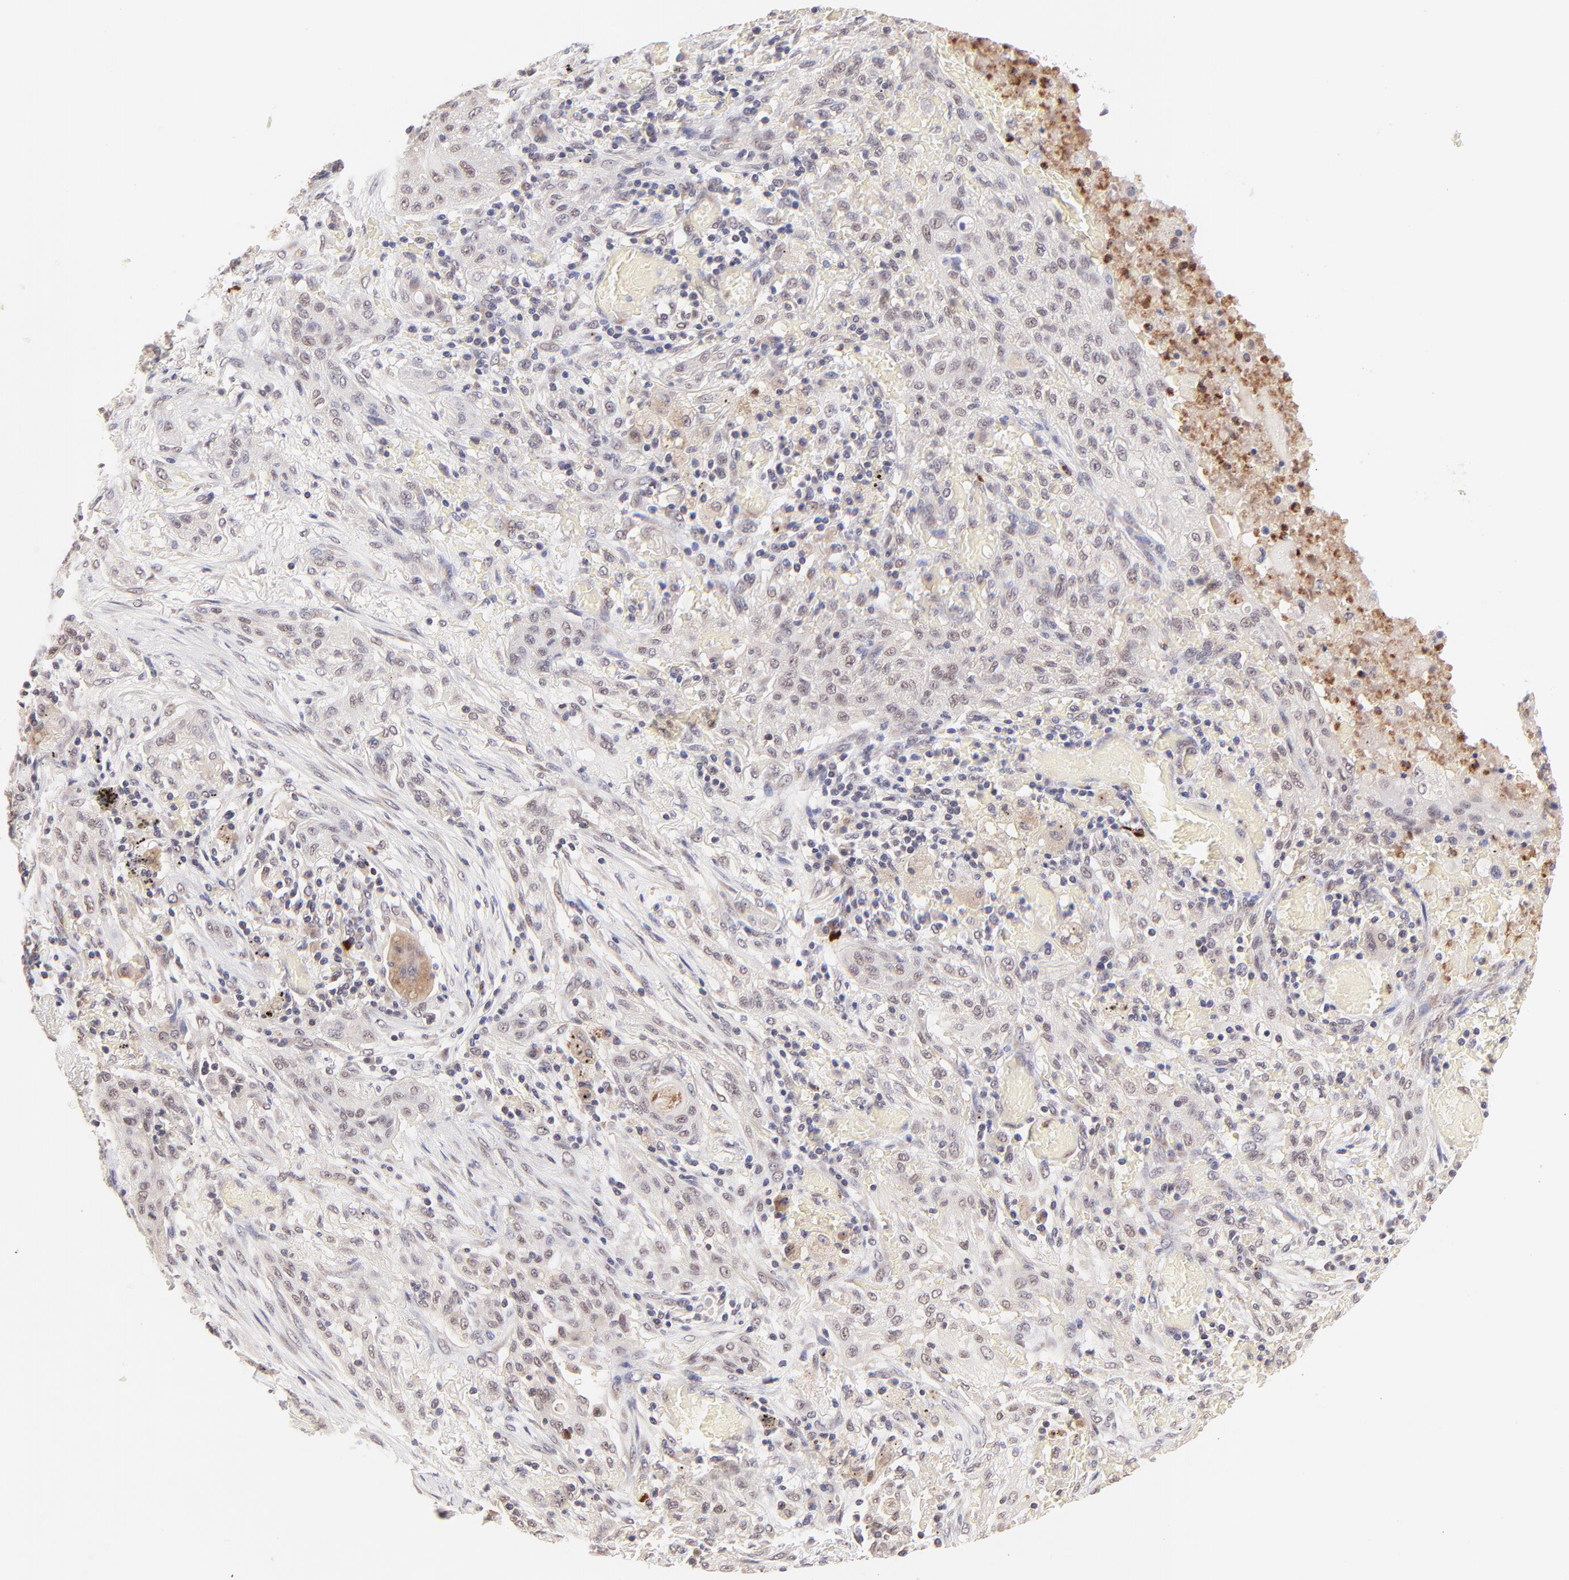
{"staining": {"intensity": "weak", "quantity": "<25%", "location": "nuclear"}, "tissue": "lung cancer", "cell_type": "Tumor cells", "image_type": "cancer", "snomed": [{"axis": "morphology", "description": "Squamous cell carcinoma, NOS"}, {"axis": "topography", "description": "Lung"}], "caption": "Immunohistochemistry image of neoplastic tissue: human lung squamous cell carcinoma stained with DAB (3,3'-diaminobenzidine) displays no significant protein staining in tumor cells.", "gene": "MED12", "patient": {"sex": "female", "age": 47}}